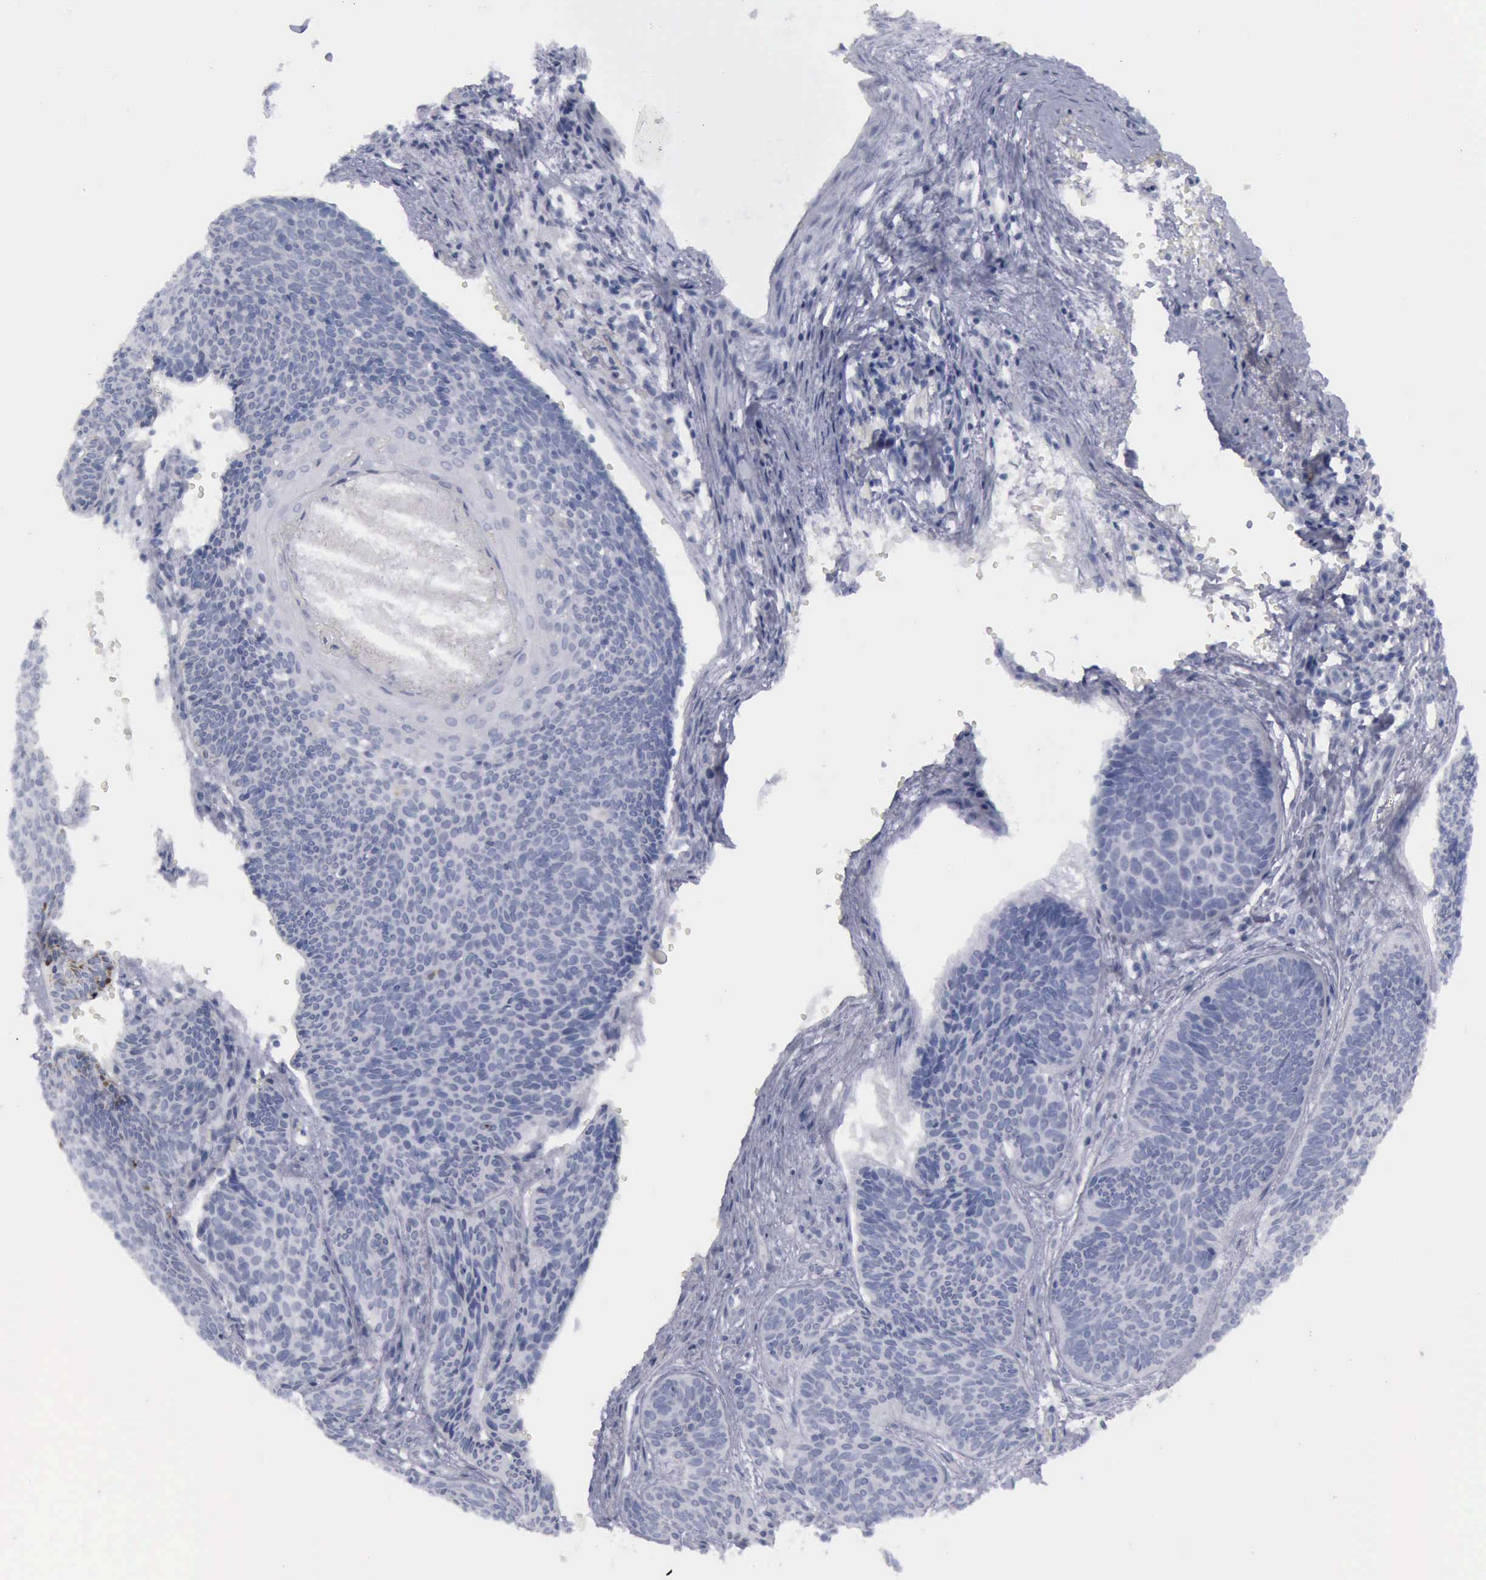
{"staining": {"intensity": "negative", "quantity": "none", "location": "none"}, "tissue": "skin cancer", "cell_type": "Tumor cells", "image_type": "cancer", "snomed": [{"axis": "morphology", "description": "Basal cell carcinoma"}, {"axis": "topography", "description": "Skin"}], "caption": "This is an IHC histopathology image of human skin basal cell carcinoma. There is no positivity in tumor cells.", "gene": "KRT13", "patient": {"sex": "male", "age": 84}}